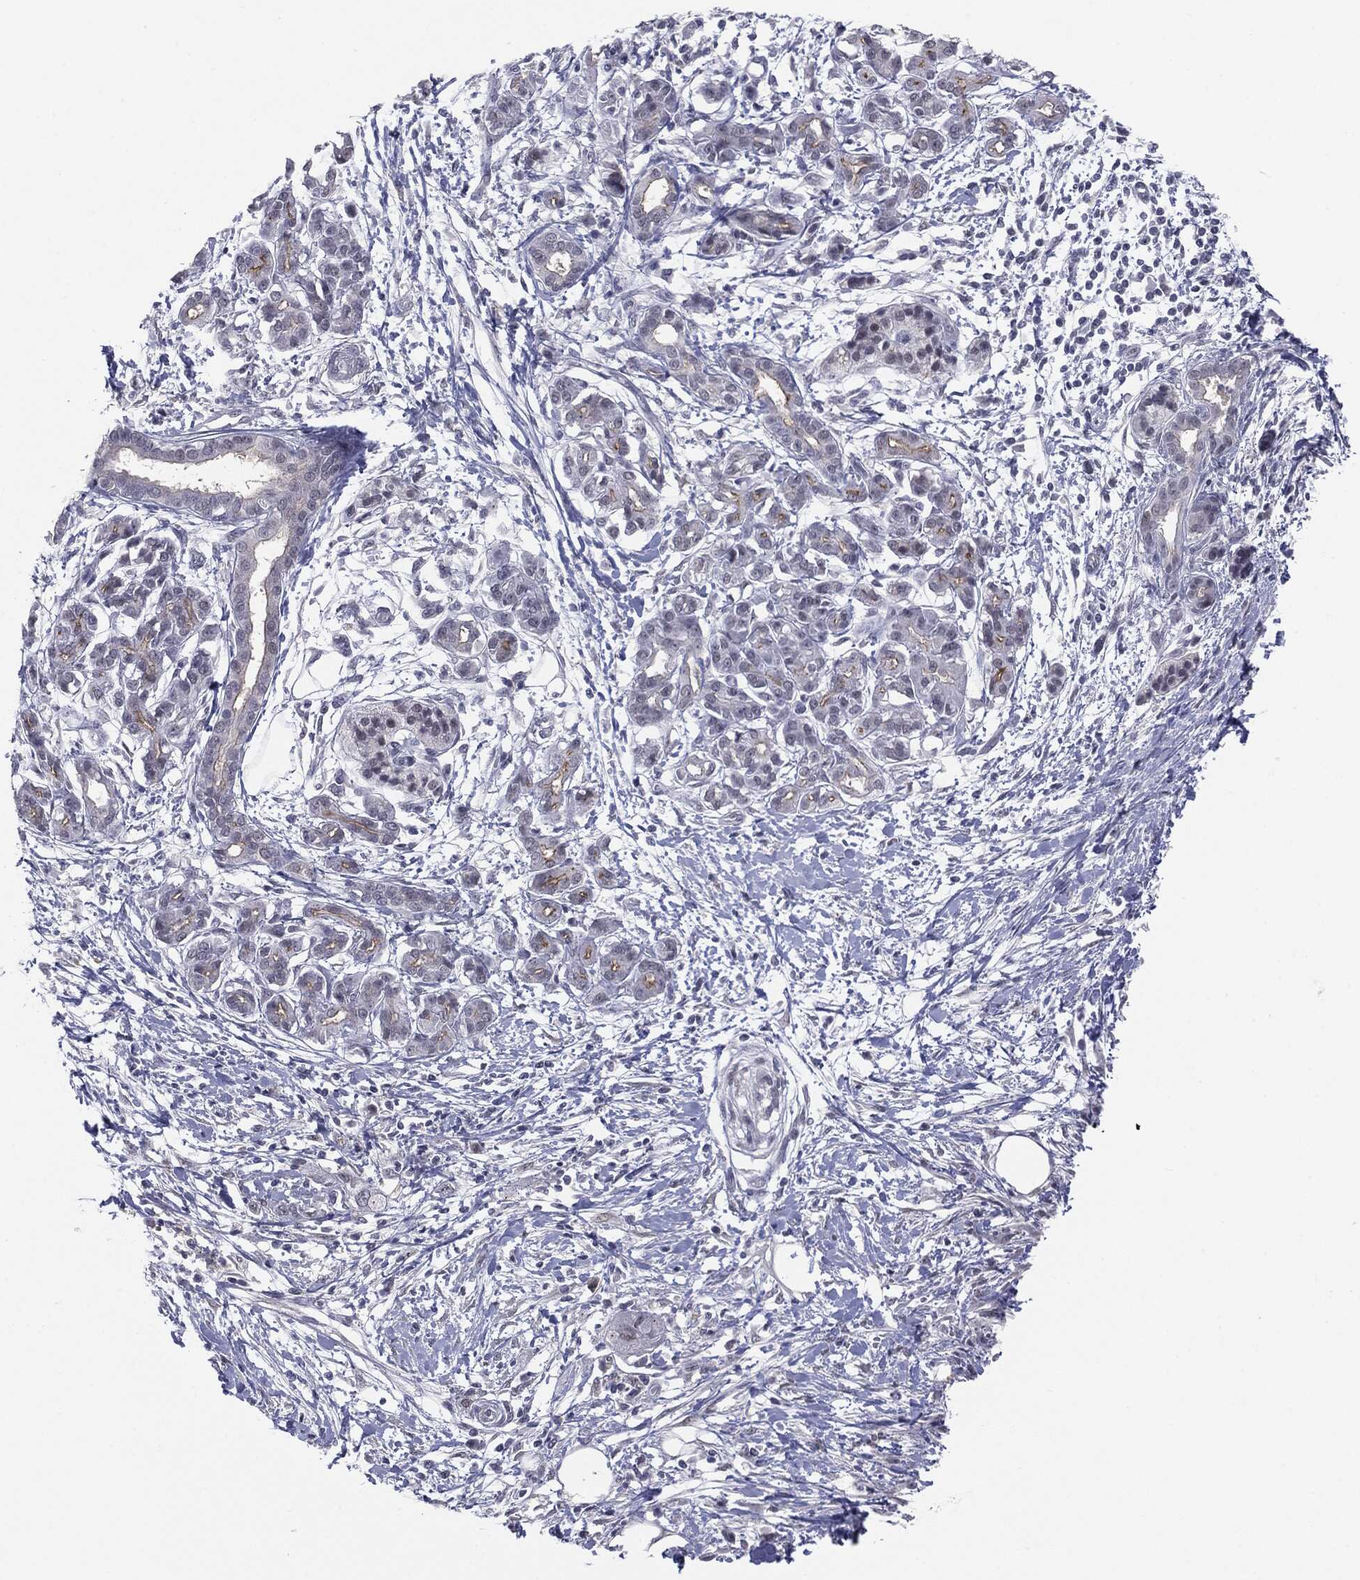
{"staining": {"intensity": "negative", "quantity": "none", "location": "none"}, "tissue": "pancreatic cancer", "cell_type": "Tumor cells", "image_type": "cancer", "snomed": [{"axis": "morphology", "description": "Adenocarcinoma, NOS"}, {"axis": "topography", "description": "Pancreas"}], "caption": "There is no significant positivity in tumor cells of adenocarcinoma (pancreatic).", "gene": "SLC5A5", "patient": {"sex": "male", "age": 72}}